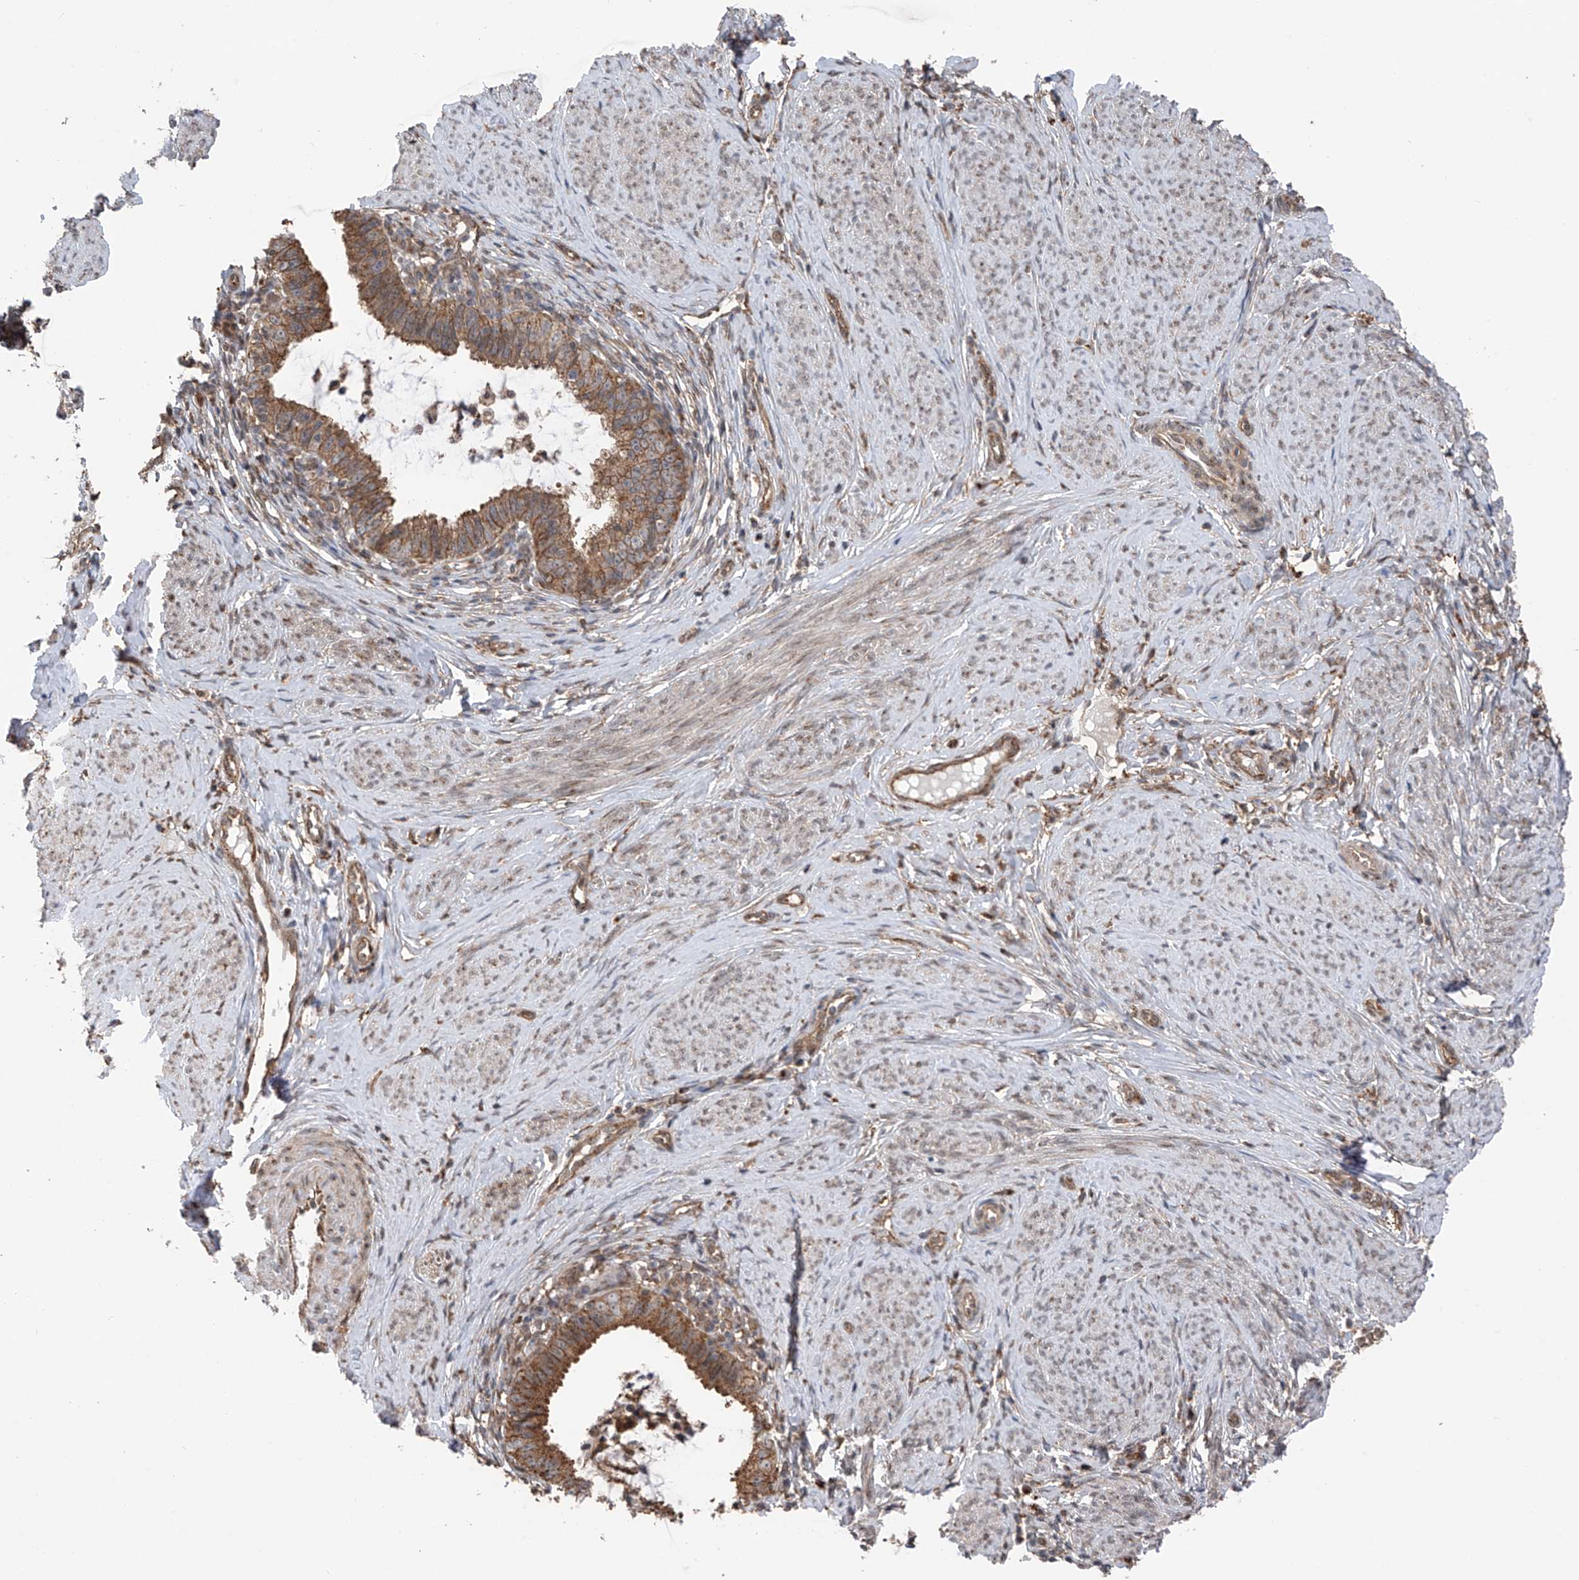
{"staining": {"intensity": "moderate", "quantity": ">75%", "location": "cytoplasmic/membranous"}, "tissue": "cervical cancer", "cell_type": "Tumor cells", "image_type": "cancer", "snomed": [{"axis": "morphology", "description": "Adenocarcinoma, NOS"}, {"axis": "topography", "description": "Cervix"}], "caption": "IHC of adenocarcinoma (cervical) exhibits medium levels of moderate cytoplasmic/membranous staining in about >75% of tumor cells.", "gene": "ZNF189", "patient": {"sex": "female", "age": 36}}